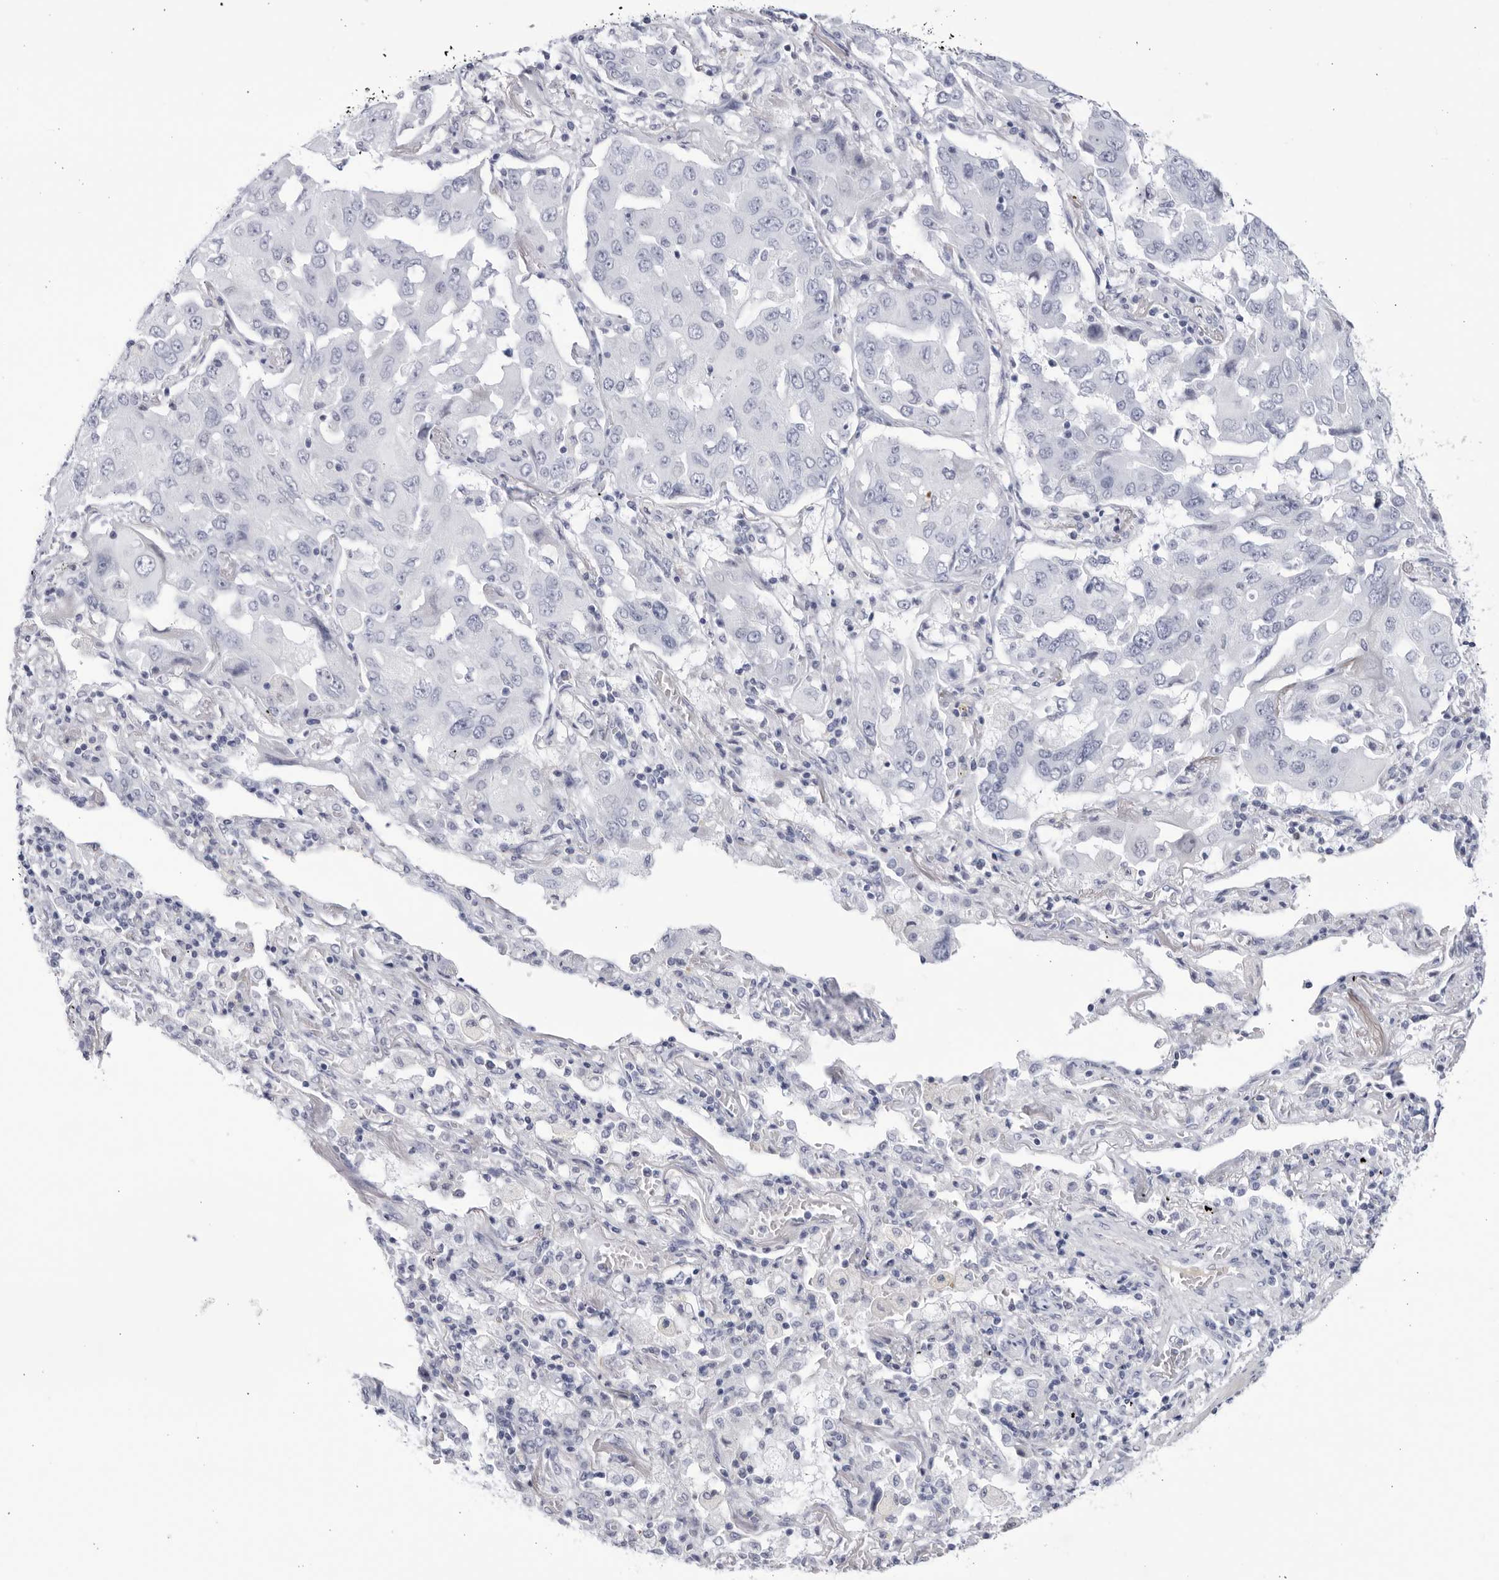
{"staining": {"intensity": "negative", "quantity": "none", "location": "none"}, "tissue": "lung cancer", "cell_type": "Tumor cells", "image_type": "cancer", "snomed": [{"axis": "morphology", "description": "Adenocarcinoma, NOS"}, {"axis": "topography", "description": "Lung"}], "caption": "This is a photomicrograph of IHC staining of lung cancer (adenocarcinoma), which shows no expression in tumor cells.", "gene": "CNBD1", "patient": {"sex": "female", "age": 65}}